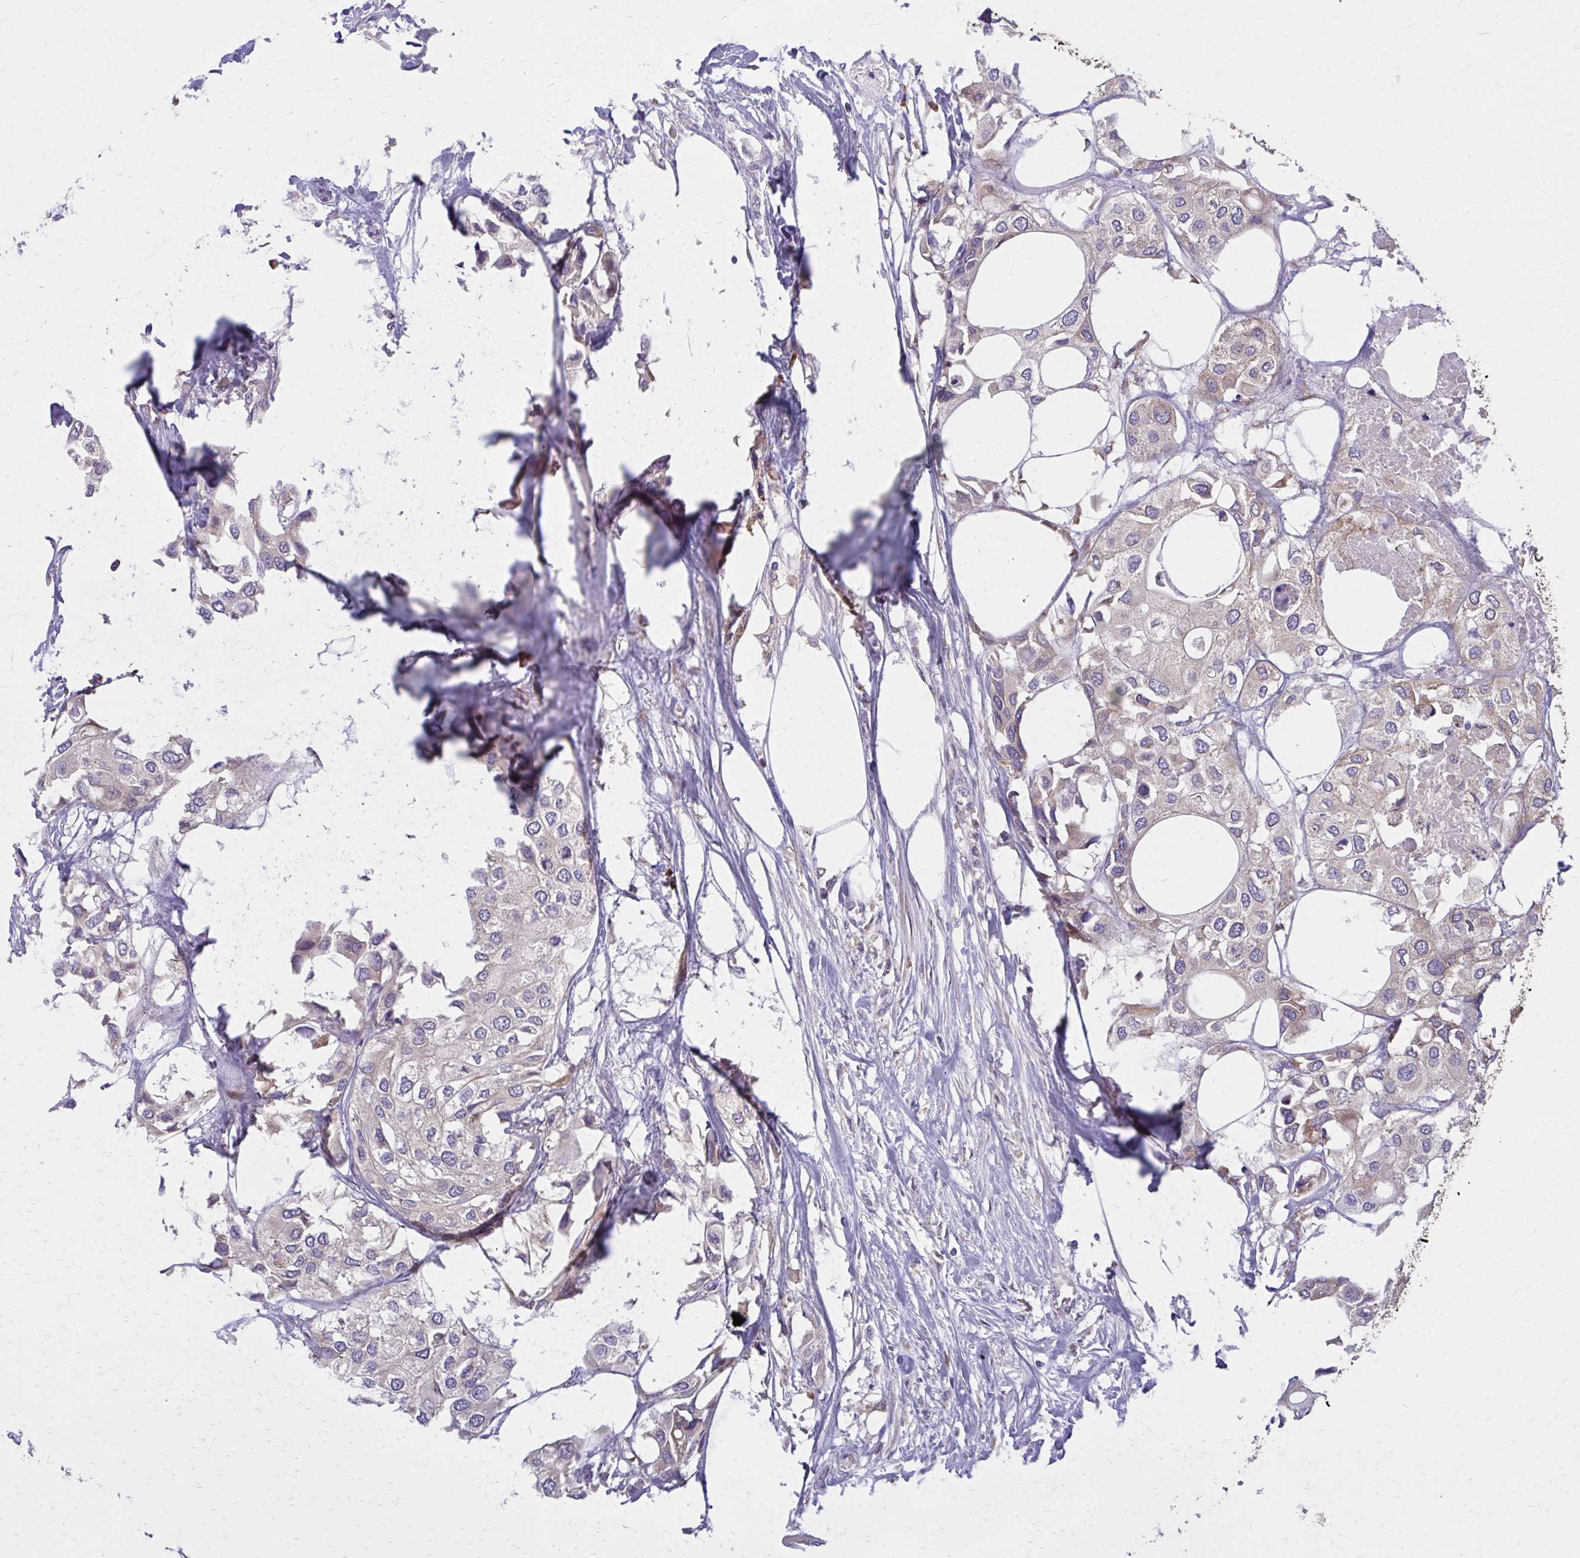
{"staining": {"intensity": "weak", "quantity": "<25%", "location": "cytoplasmic/membranous"}, "tissue": "urothelial cancer", "cell_type": "Tumor cells", "image_type": "cancer", "snomed": [{"axis": "morphology", "description": "Urothelial carcinoma, High grade"}, {"axis": "topography", "description": "Urinary bladder"}], "caption": "High magnification brightfield microscopy of urothelial carcinoma (high-grade) stained with DAB (3,3'-diaminobenzidine) (brown) and counterstained with hematoxylin (blue): tumor cells show no significant staining. The staining is performed using DAB brown chromogen with nuclei counter-stained in using hematoxylin.", "gene": "CEMP1", "patient": {"sex": "male", "age": 64}}